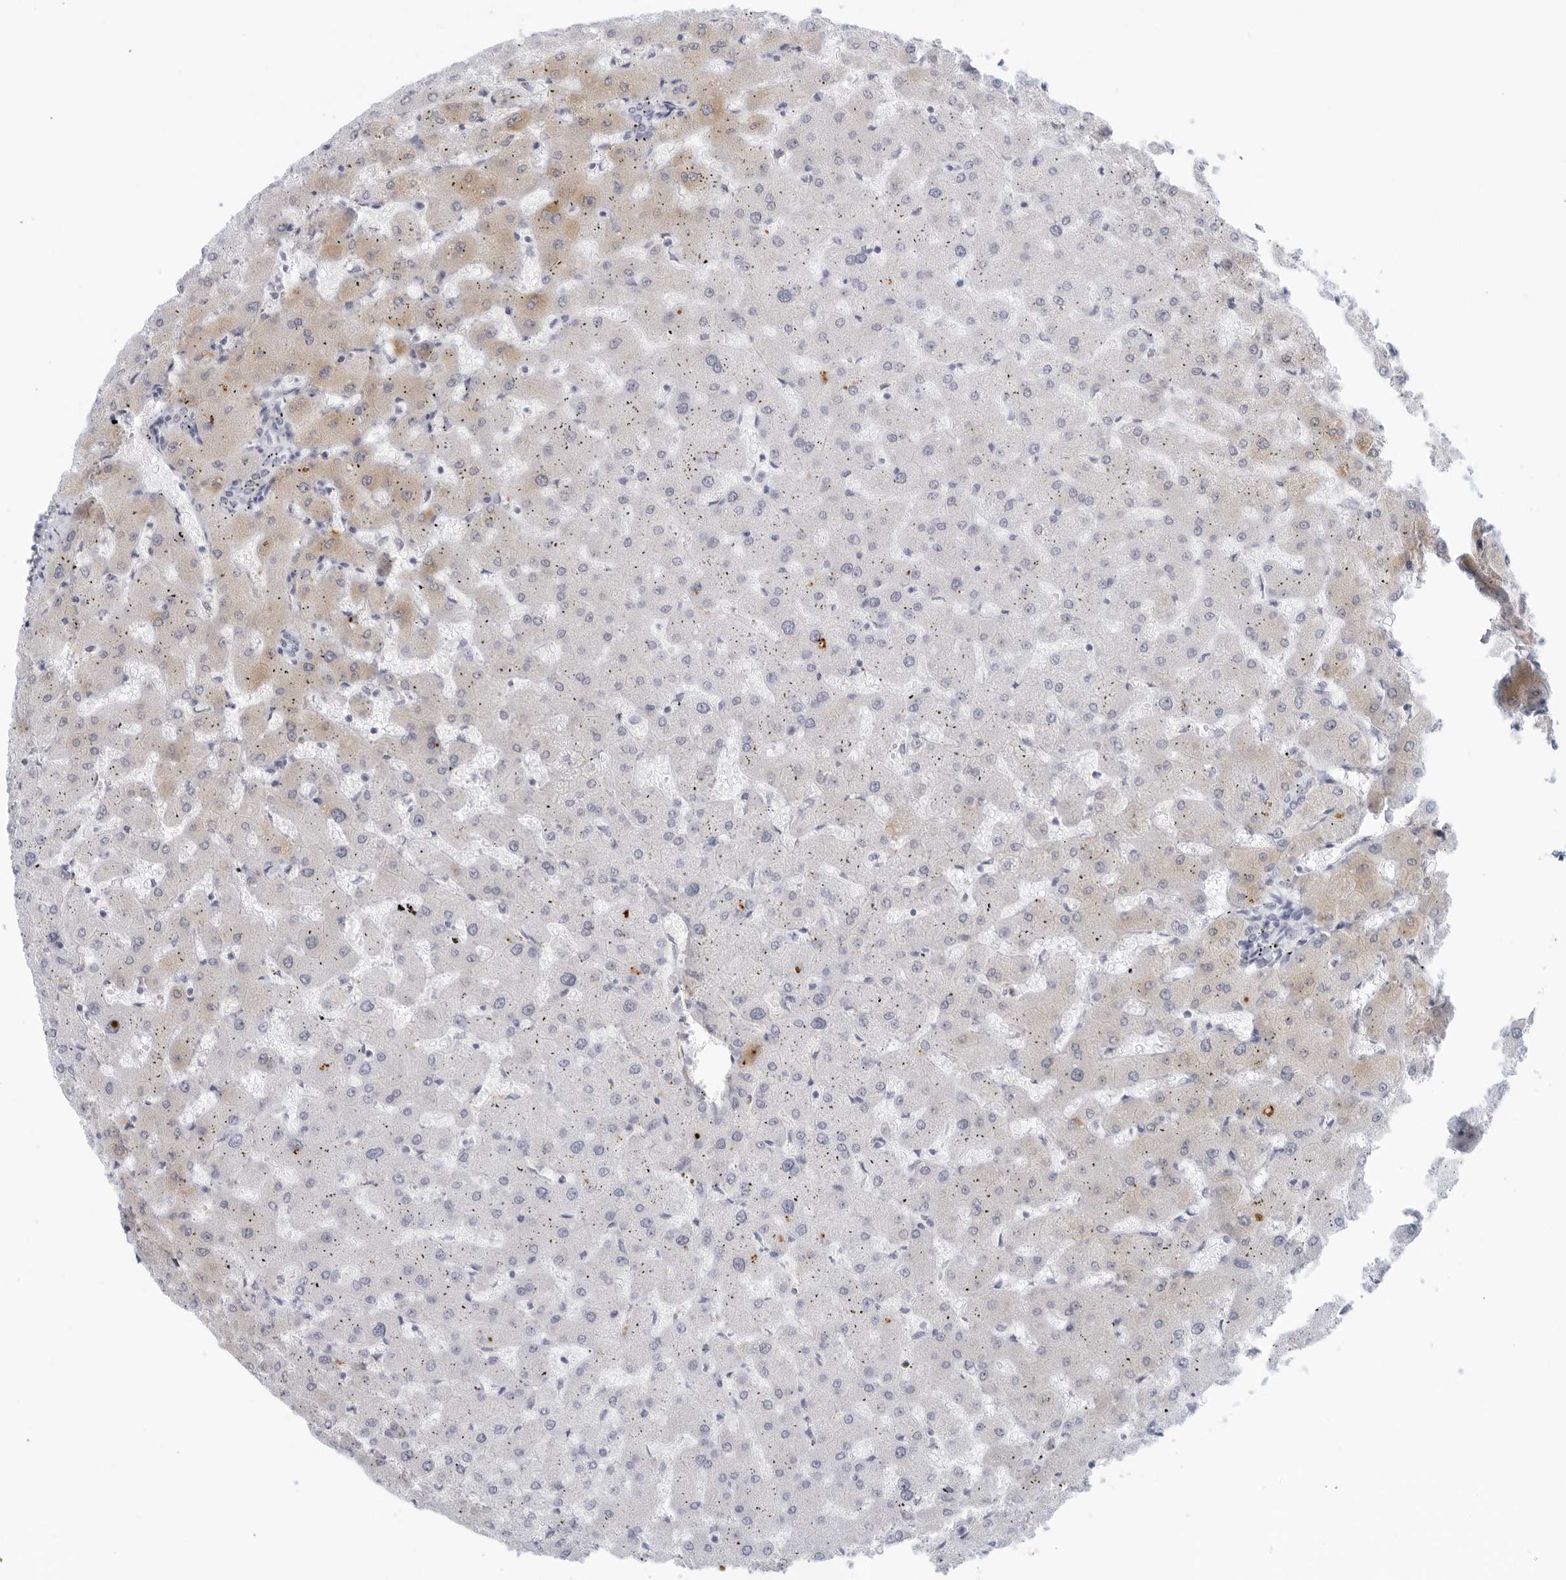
{"staining": {"intensity": "negative", "quantity": "none", "location": "none"}, "tissue": "liver", "cell_type": "Cholangiocytes", "image_type": "normal", "snomed": [{"axis": "morphology", "description": "Normal tissue, NOS"}, {"axis": "topography", "description": "Liver"}], "caption": "DAB immunohistochemical staining of unremarkable human liver displays no significant positivity in cholangiocytes. (DAB IHC visualized using brightfield microscopy, high magnification).", "gene": "FGG", "patient": {"sex": "female", "age": 63}}